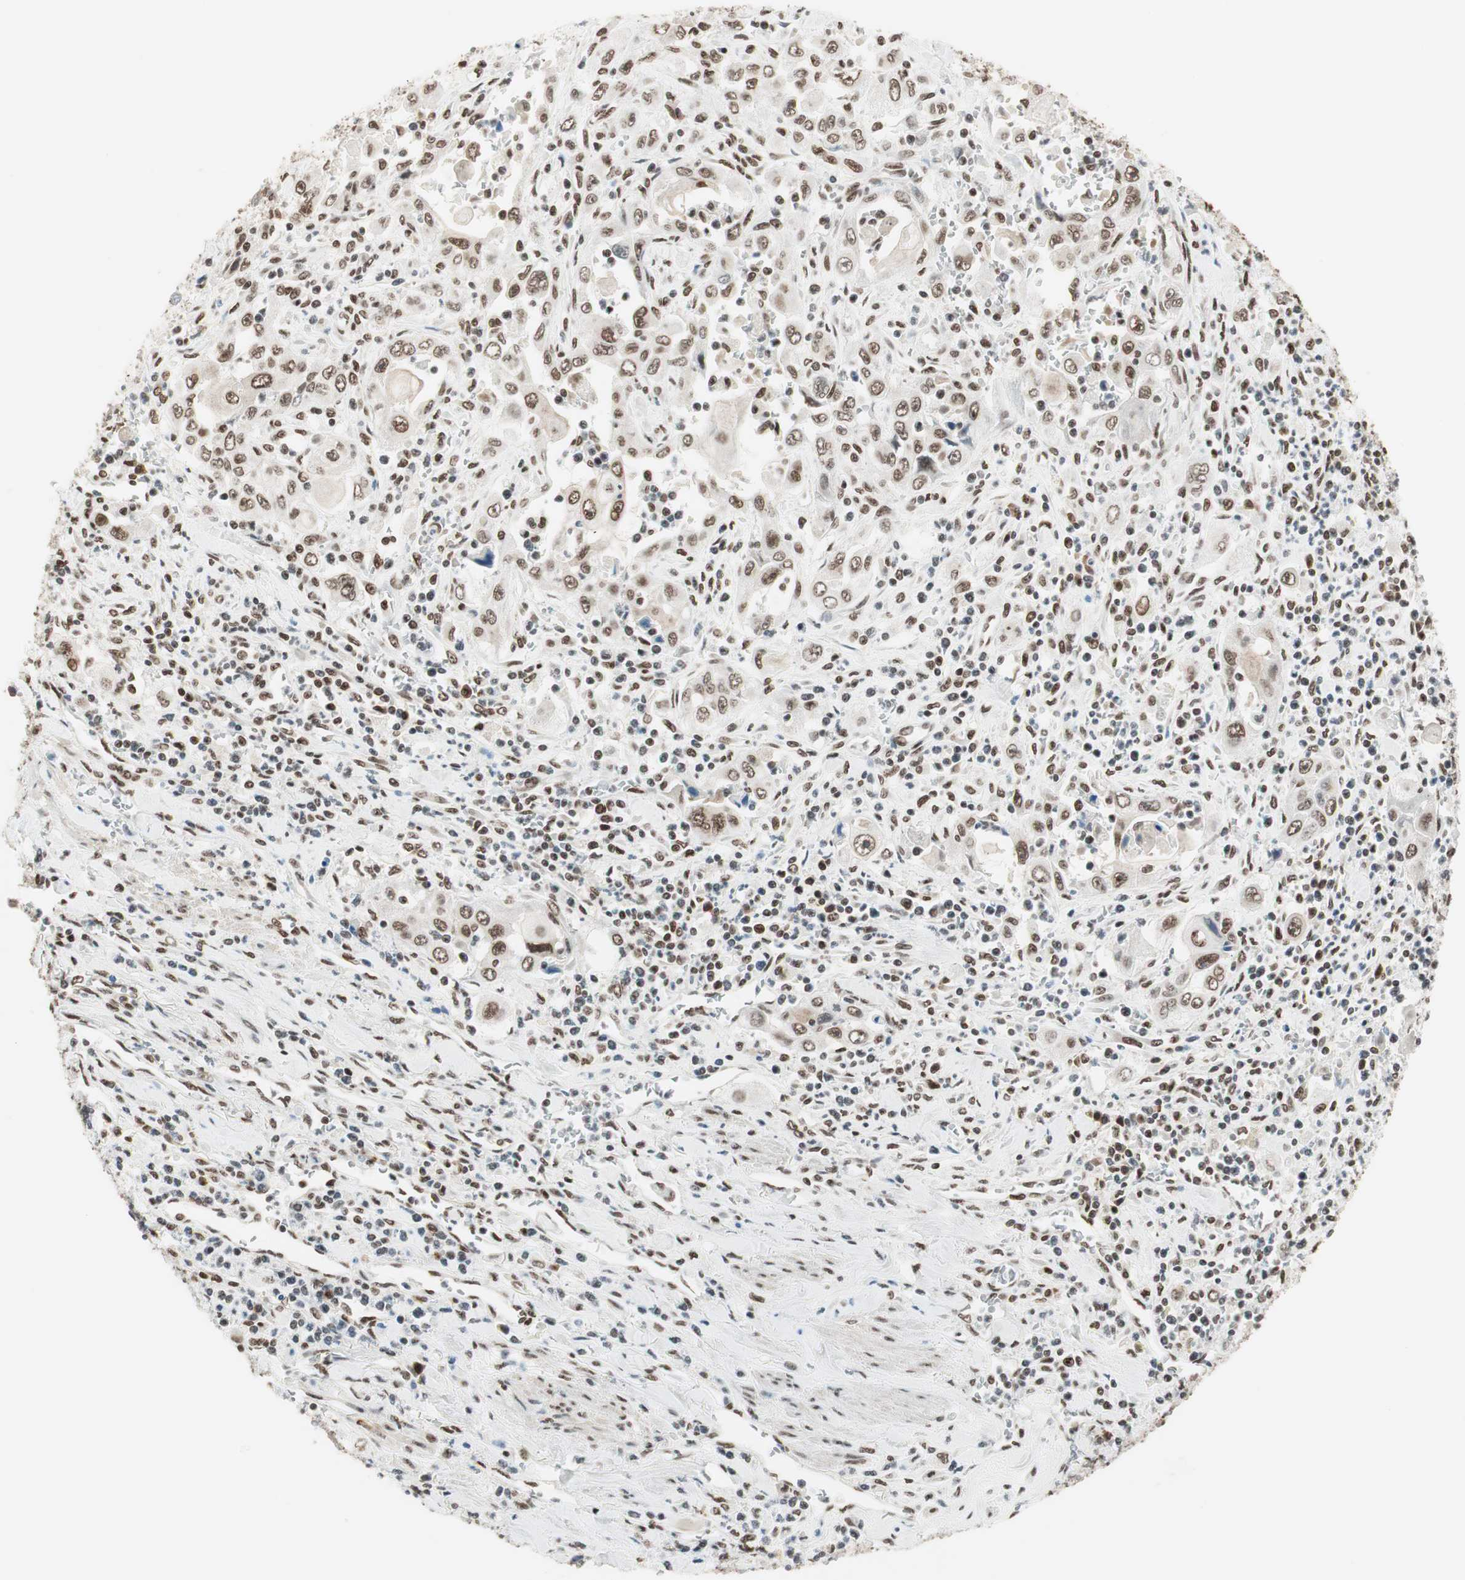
{"staining": {"intensity": "moderate", "quantity": "25%-75%", "location": "nuclear"}, "tissue": "pancreatic cancer", "cell_type": "Tumor cells", "image_type": "cancer", "snomed": [{"axis": "morphology", "description": "Adenocarcinoma, NOS"}, {"axis": "topography", "description": "Pancreas"}], "caption": "There is medium levels of moderate nuclear expression in tumor cells of pancreatic cancer (adenocarcinoma), as demonstrated by immunohistochemical staining (brown color).", "gene": "SMARCE1", "patient": {"sex": "male", "age": 70}}